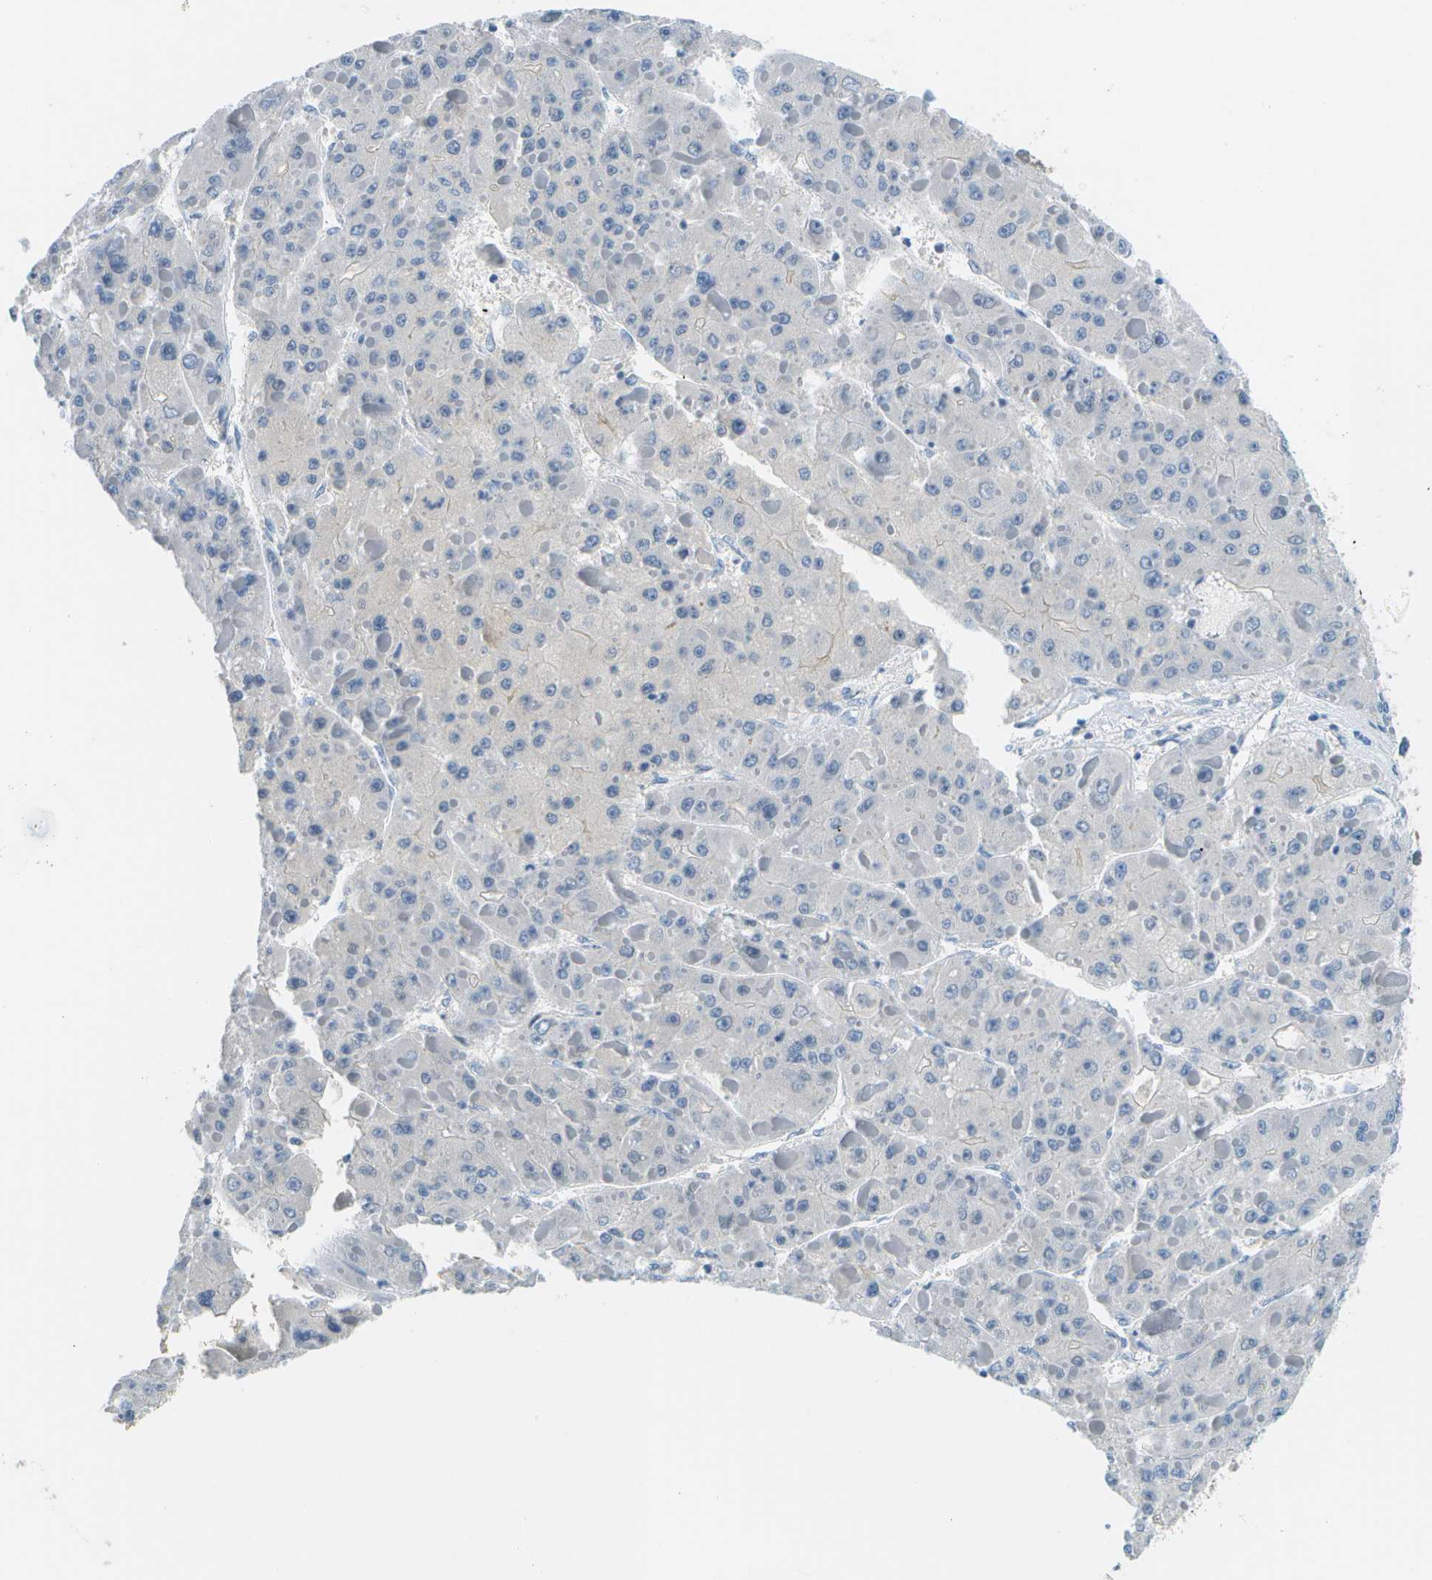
{"staining": {"intensity": "negative", "quantity": "none", "location": "none"}, "tissue": "liver cancer", "cell_type": "Tumor cells", "image_type": "cancer", "snomed": [{"axis": "morphology", "description": "Carcinoma, Hepatocellular, NOS"}, {"axis": "topography", "description": "Liver"}], "caption": "There is no significant staining in tumor cells of liver cancer (hepatocellular carcinoma).", "gene": "PTGIS", "patient": {"sex": "female", "age": 73}}